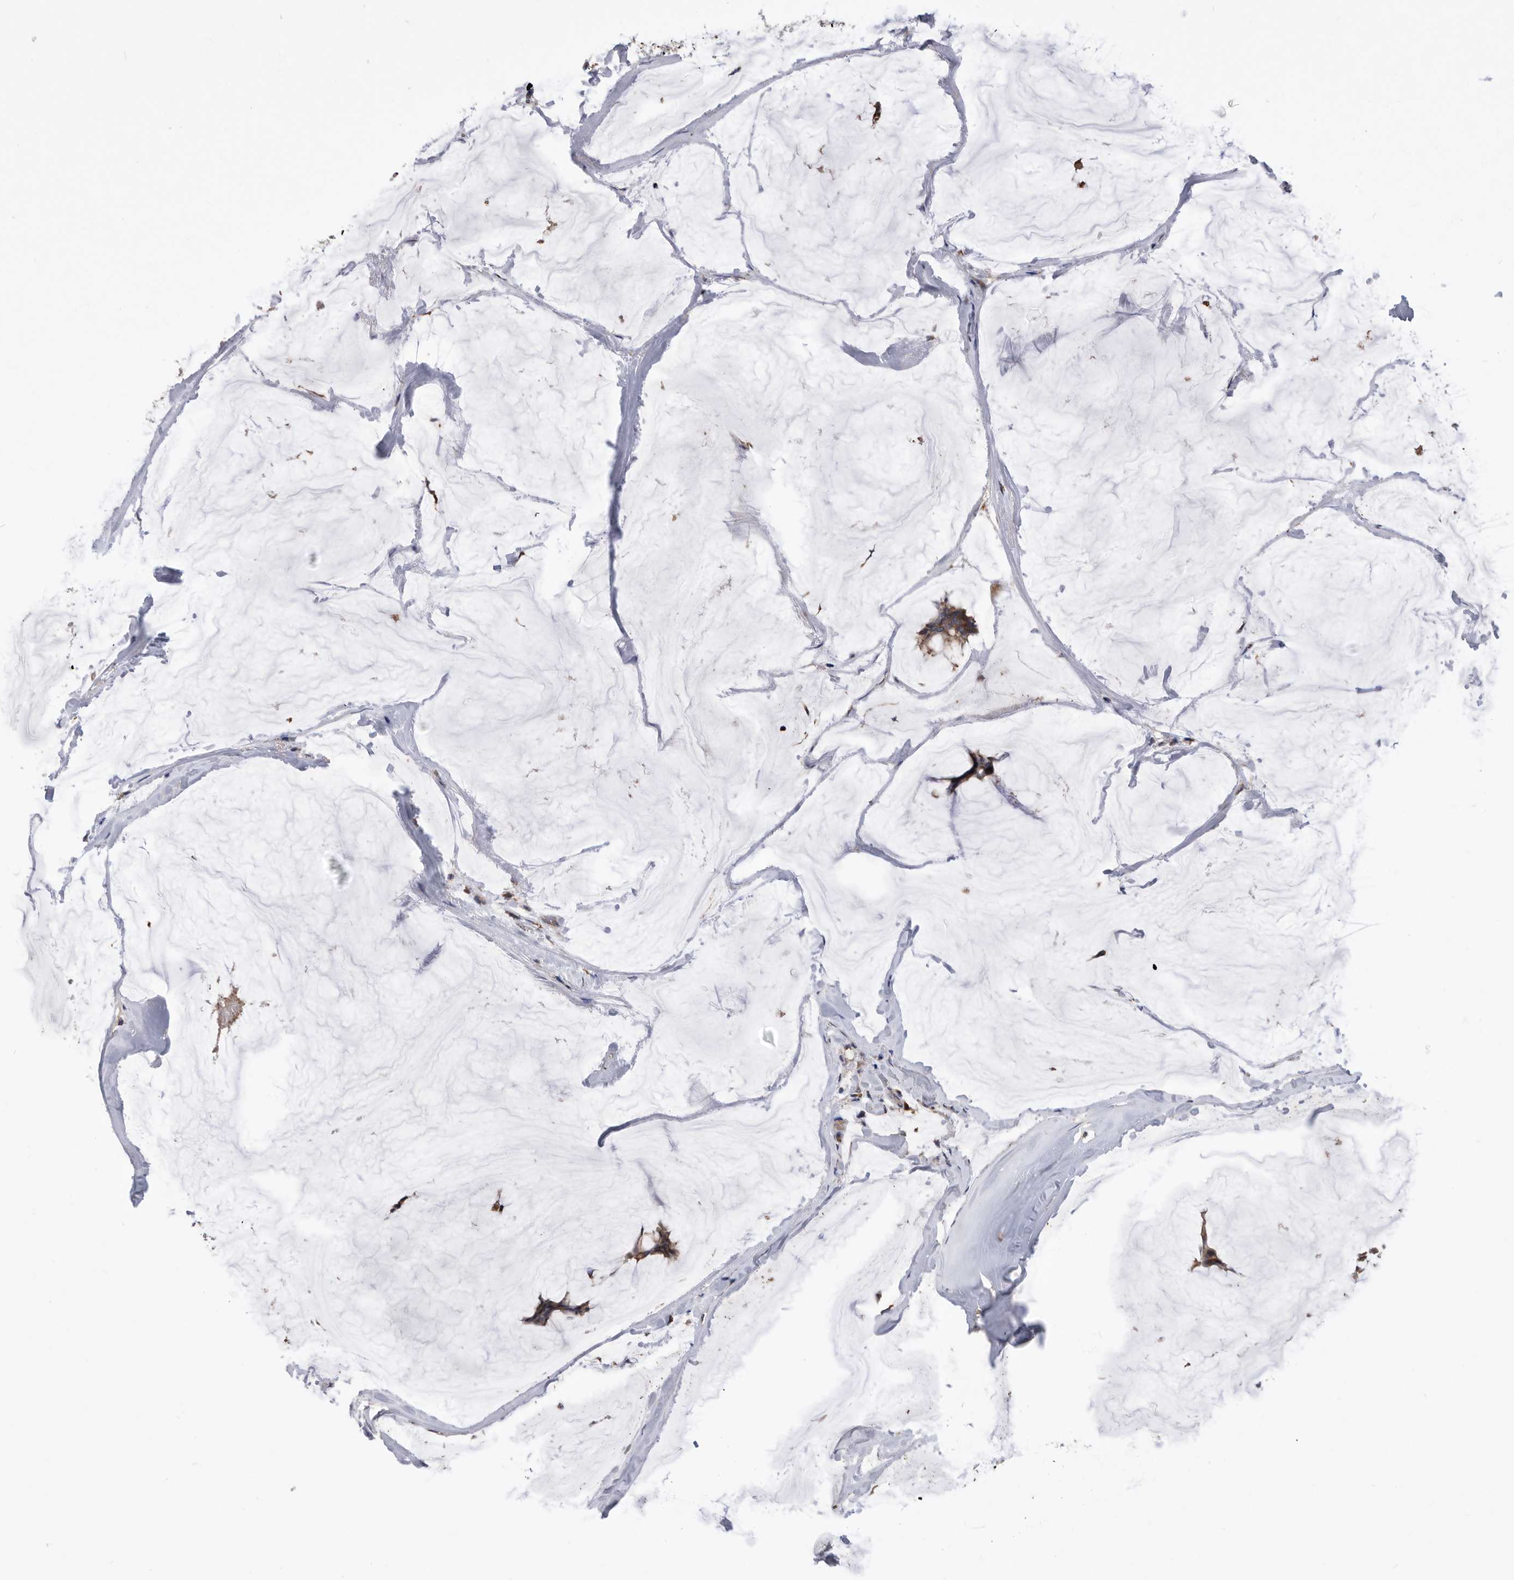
{"staining": {"intensity": "moderate", "quantity": ">75%", "location": "cytoplasmic/membranous"}, "tissue": "breast cancer", "cell_type": "Tumor cells", "image_type": "cancer", "snomed": [{"axis": "morphology", "description": "Duct carcinoma"}, {"axis": "topography", "description": "Breast"}], "caption": "Tumor cells display moderate cytoplasmic/membranous expression in about >75% of cells in breast invasive ductal carcinoma.", "gene": "BAIAP3", "patient": {"sex": "female", "age": 93}}